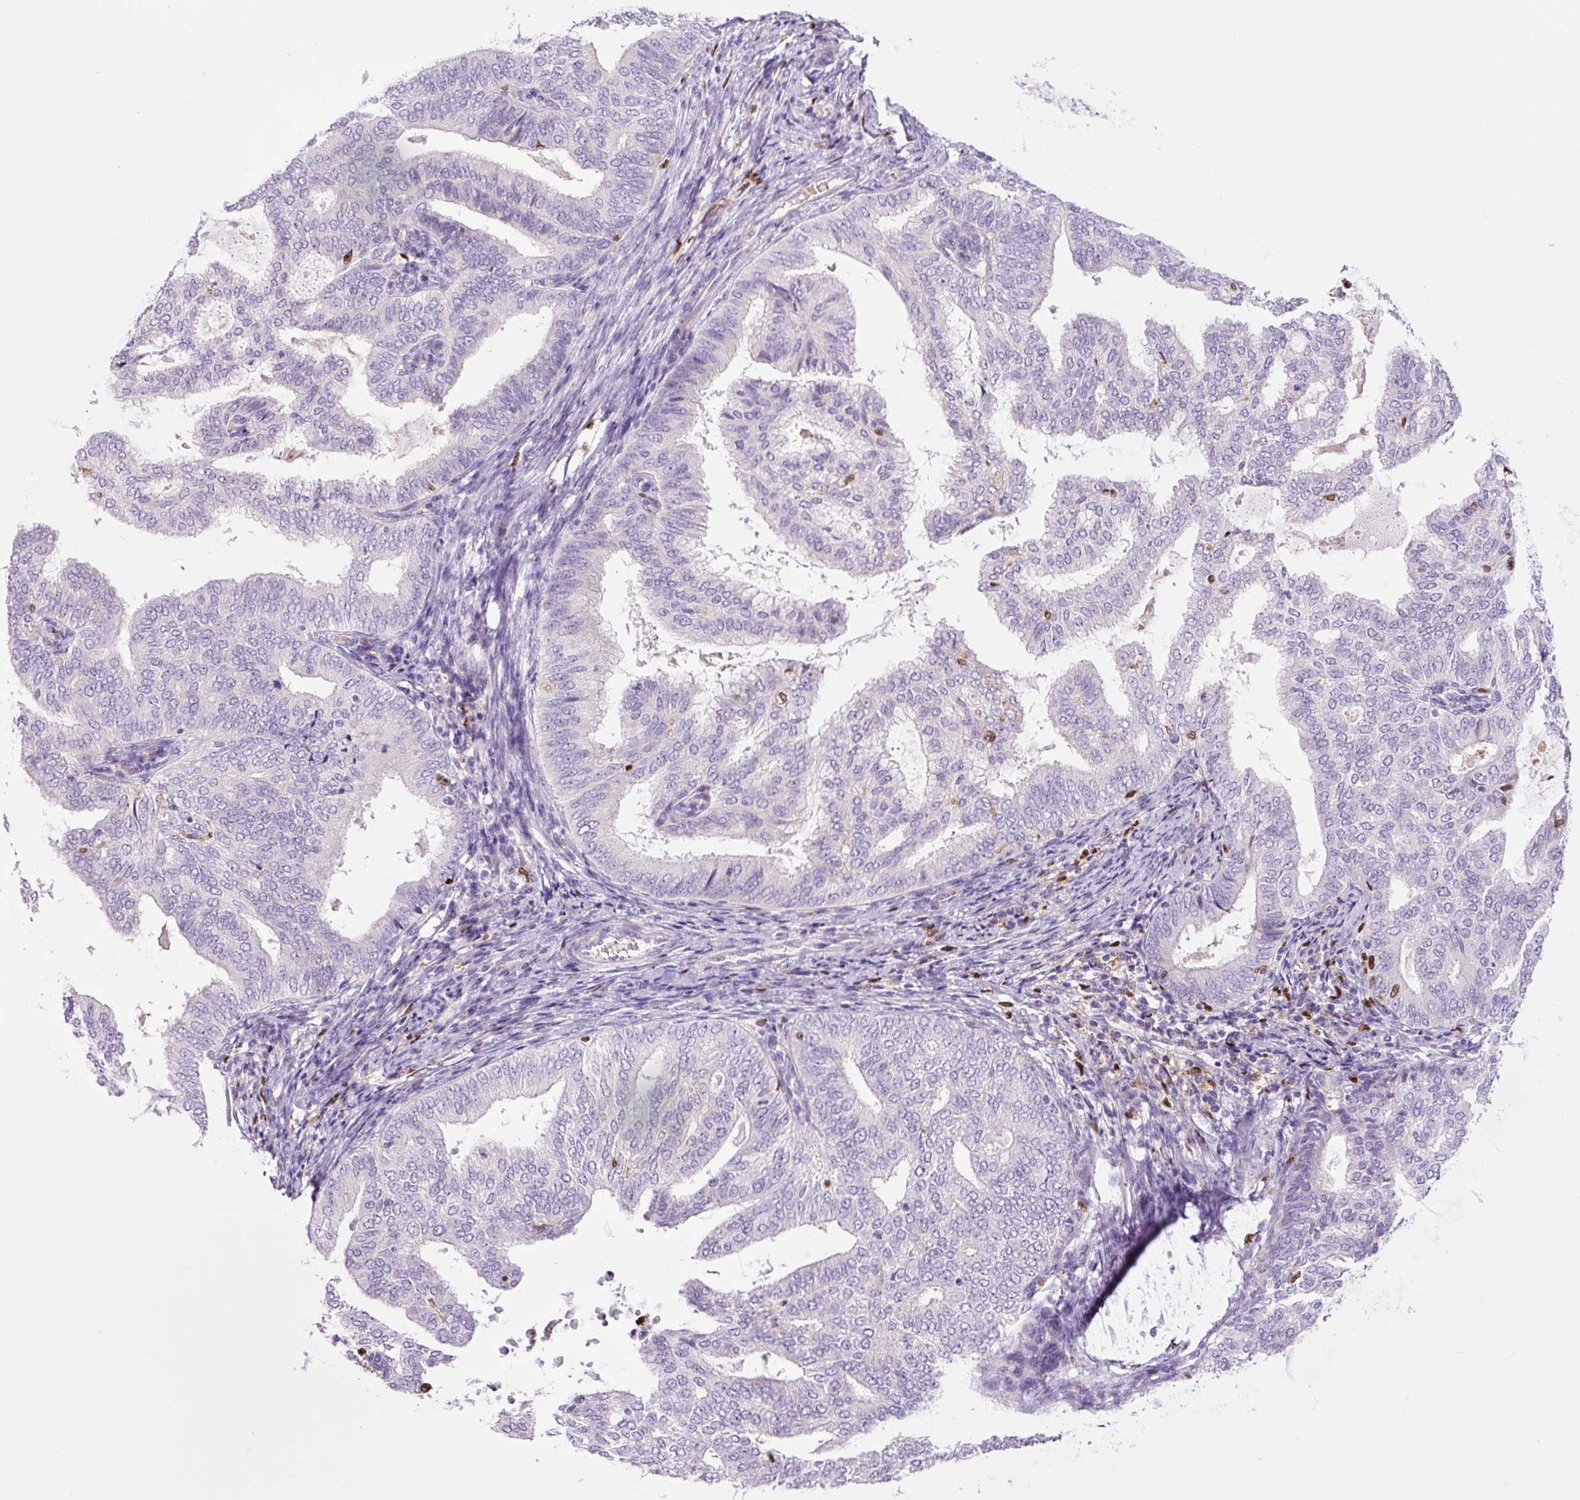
{"staining": {"intensity": "negative", "quantity": "none", "location": "none"}, "tissue": "endometrial cancer", "cell_type": "Tumor cells", "image_type": "cancer", "snomed": [{"axis": "morphology", "description": "Adenocarcinoma, NOS"}, {"axis": "topography", "description": "Endometrium"}], "caption": "IHC of endometrial cancer (adenocarcinoma) exhibits no staining in tumor cells.", "gene": "SPI1", "patient": {"sex": "female", "age": 58}}